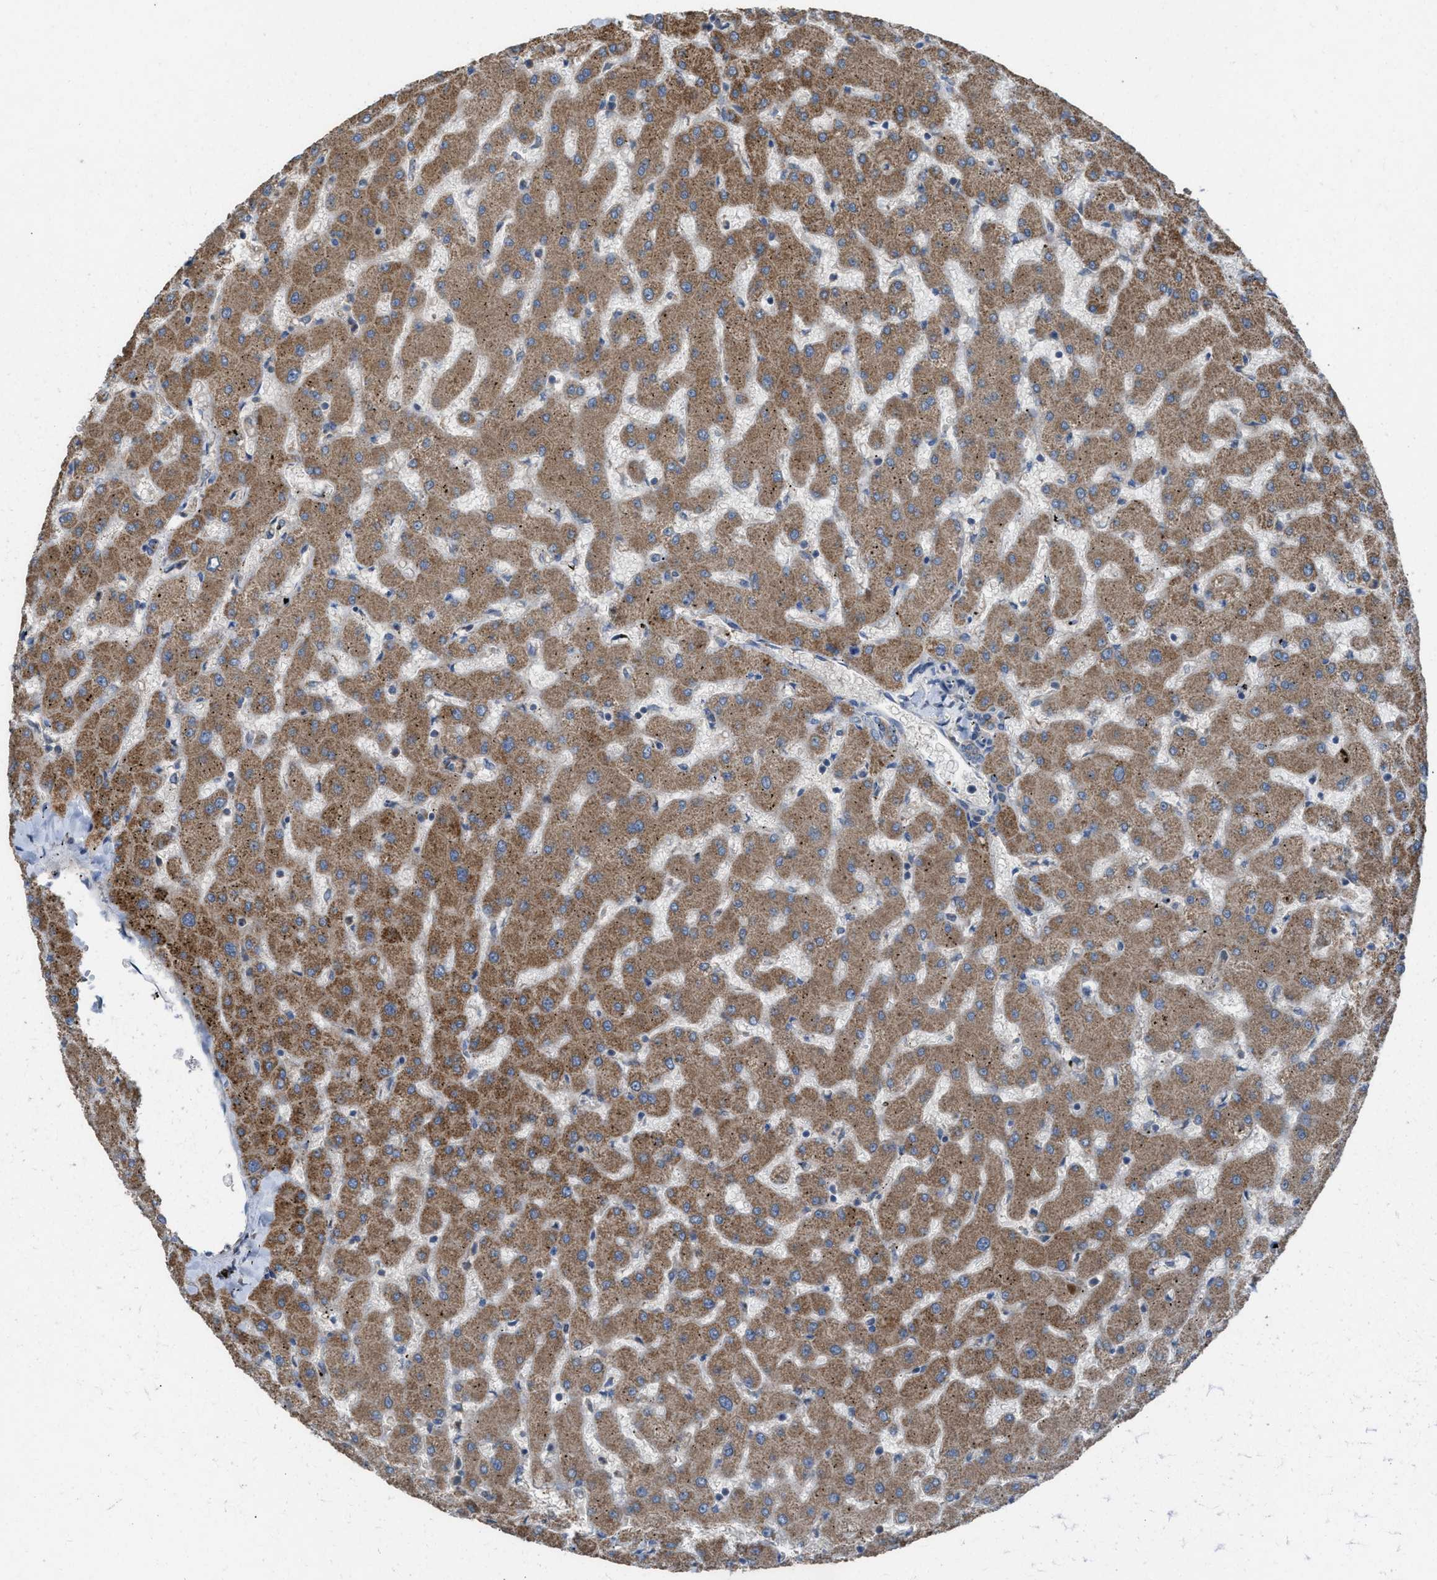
{"staining": {"intensity": "moderate", "quantity": "25%-75%", "location": "cytoplasmic/membranous"}, "tissue": "liver", "cell_type": "Cholangiocytes", "image_type": "normal", "snomed": [{"axis": "morphology", "description": "Normal tissue, NOS"}, {"axis": "topography", "description": "Liver"}], "caption": "Liver stained for a protein shows moderate cytoplasmic/membranous positivity in cholangiocytes. (DAB IHC with brightfield microscopy, high magnification).", "gene": "TPK1", "patient": {"sex": "female", "age": 63}}